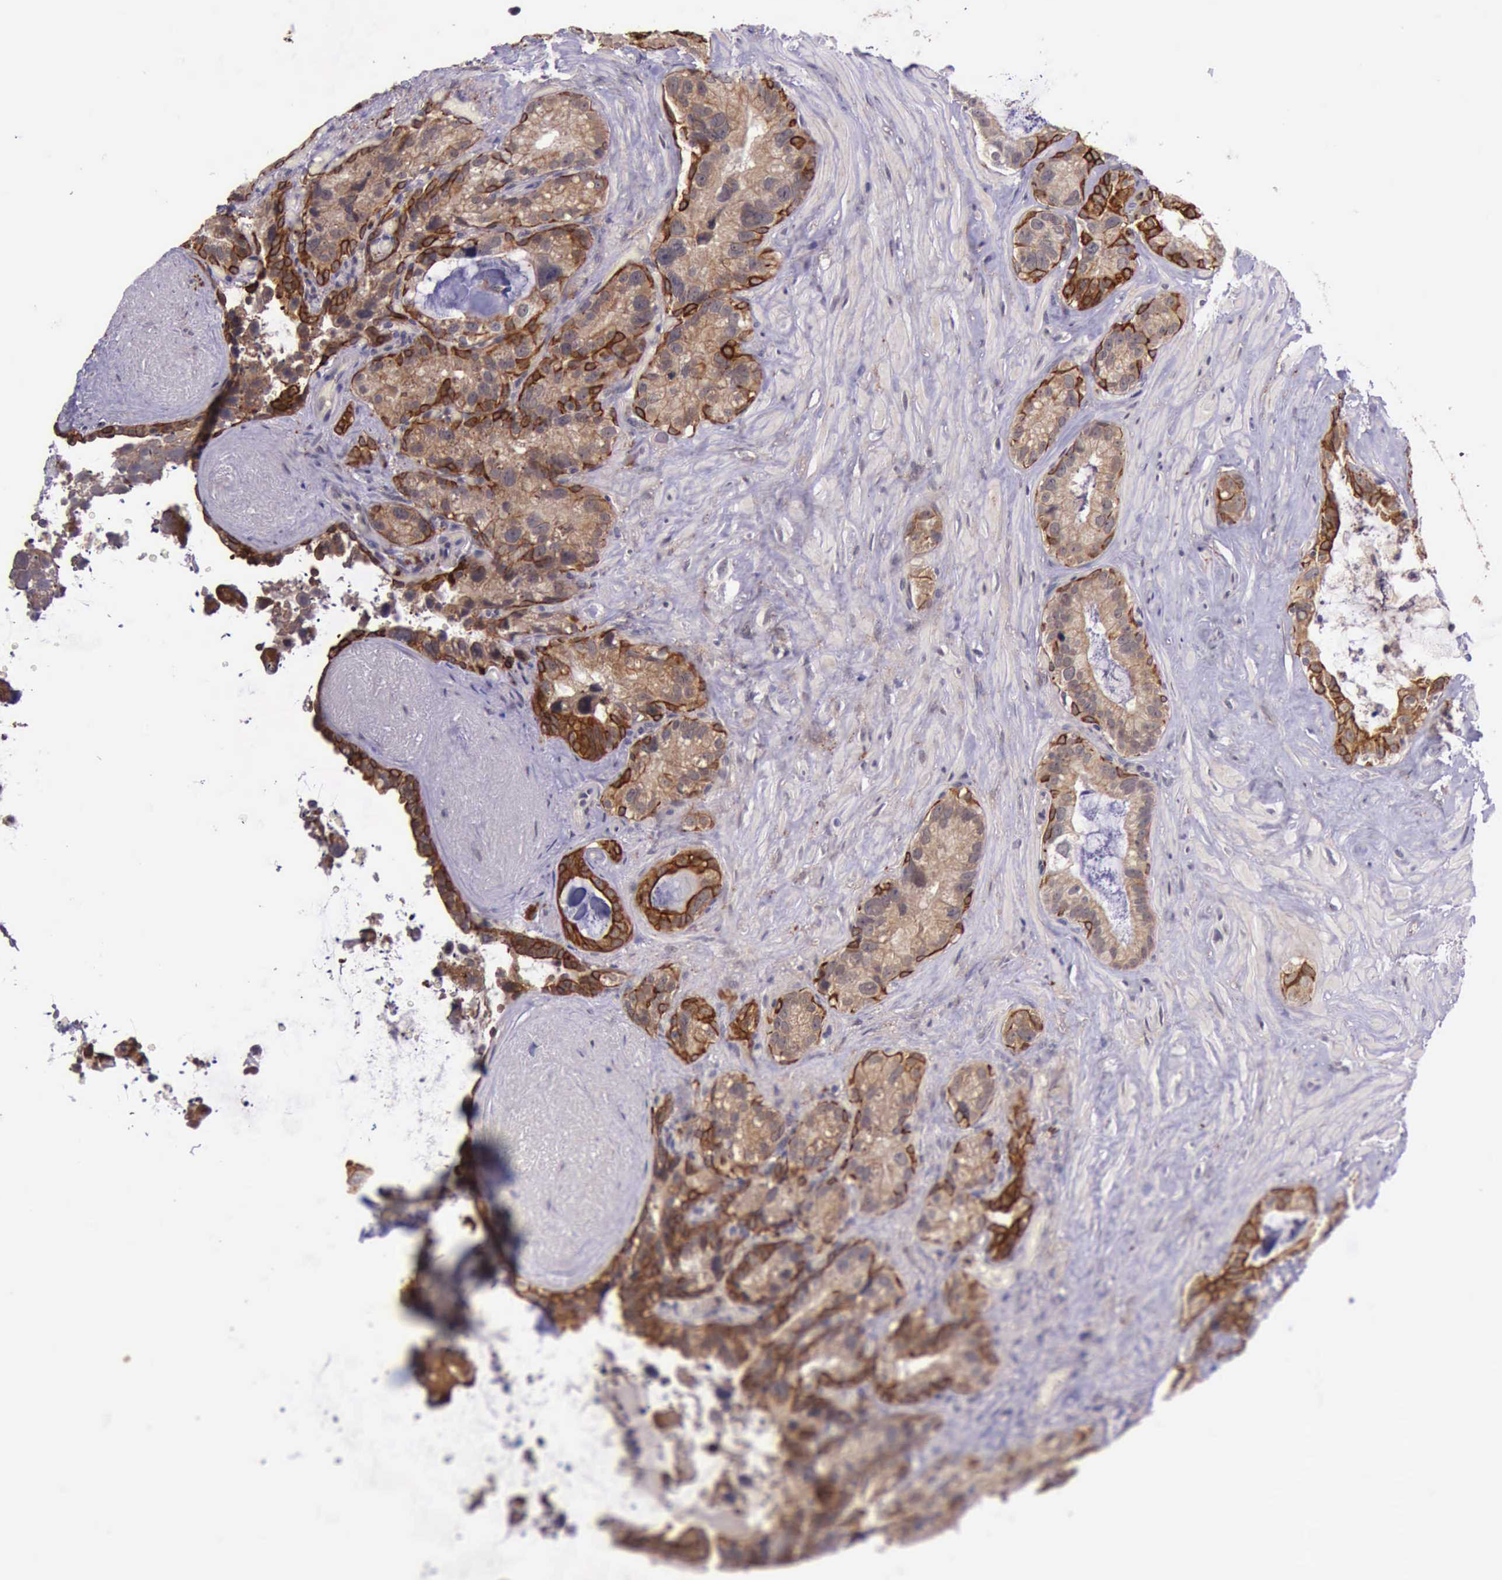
{"staining": {"intensity": "strong", "quantity": ">75%", "location": "cytoplasmic/membranous"}, "tissue": "seminal vesicle", "cell_type": "Glandular cells", "image_type": "normal", "snomed": [{"axis": "morphology", "description": "Normal tissue, NOS"}, {"axis": "topography", "description": "Seminal veicle"}], "caption": "A high-resolution histopathology image shows immunohistochemistry staining of benign seminal vesicle, which demonstrates strong cytoplasmic/membranous positivity in about >75% of glandular cells.", "gene": "PRICKLE3", "patient": {"sex": "male", "age": 63}}